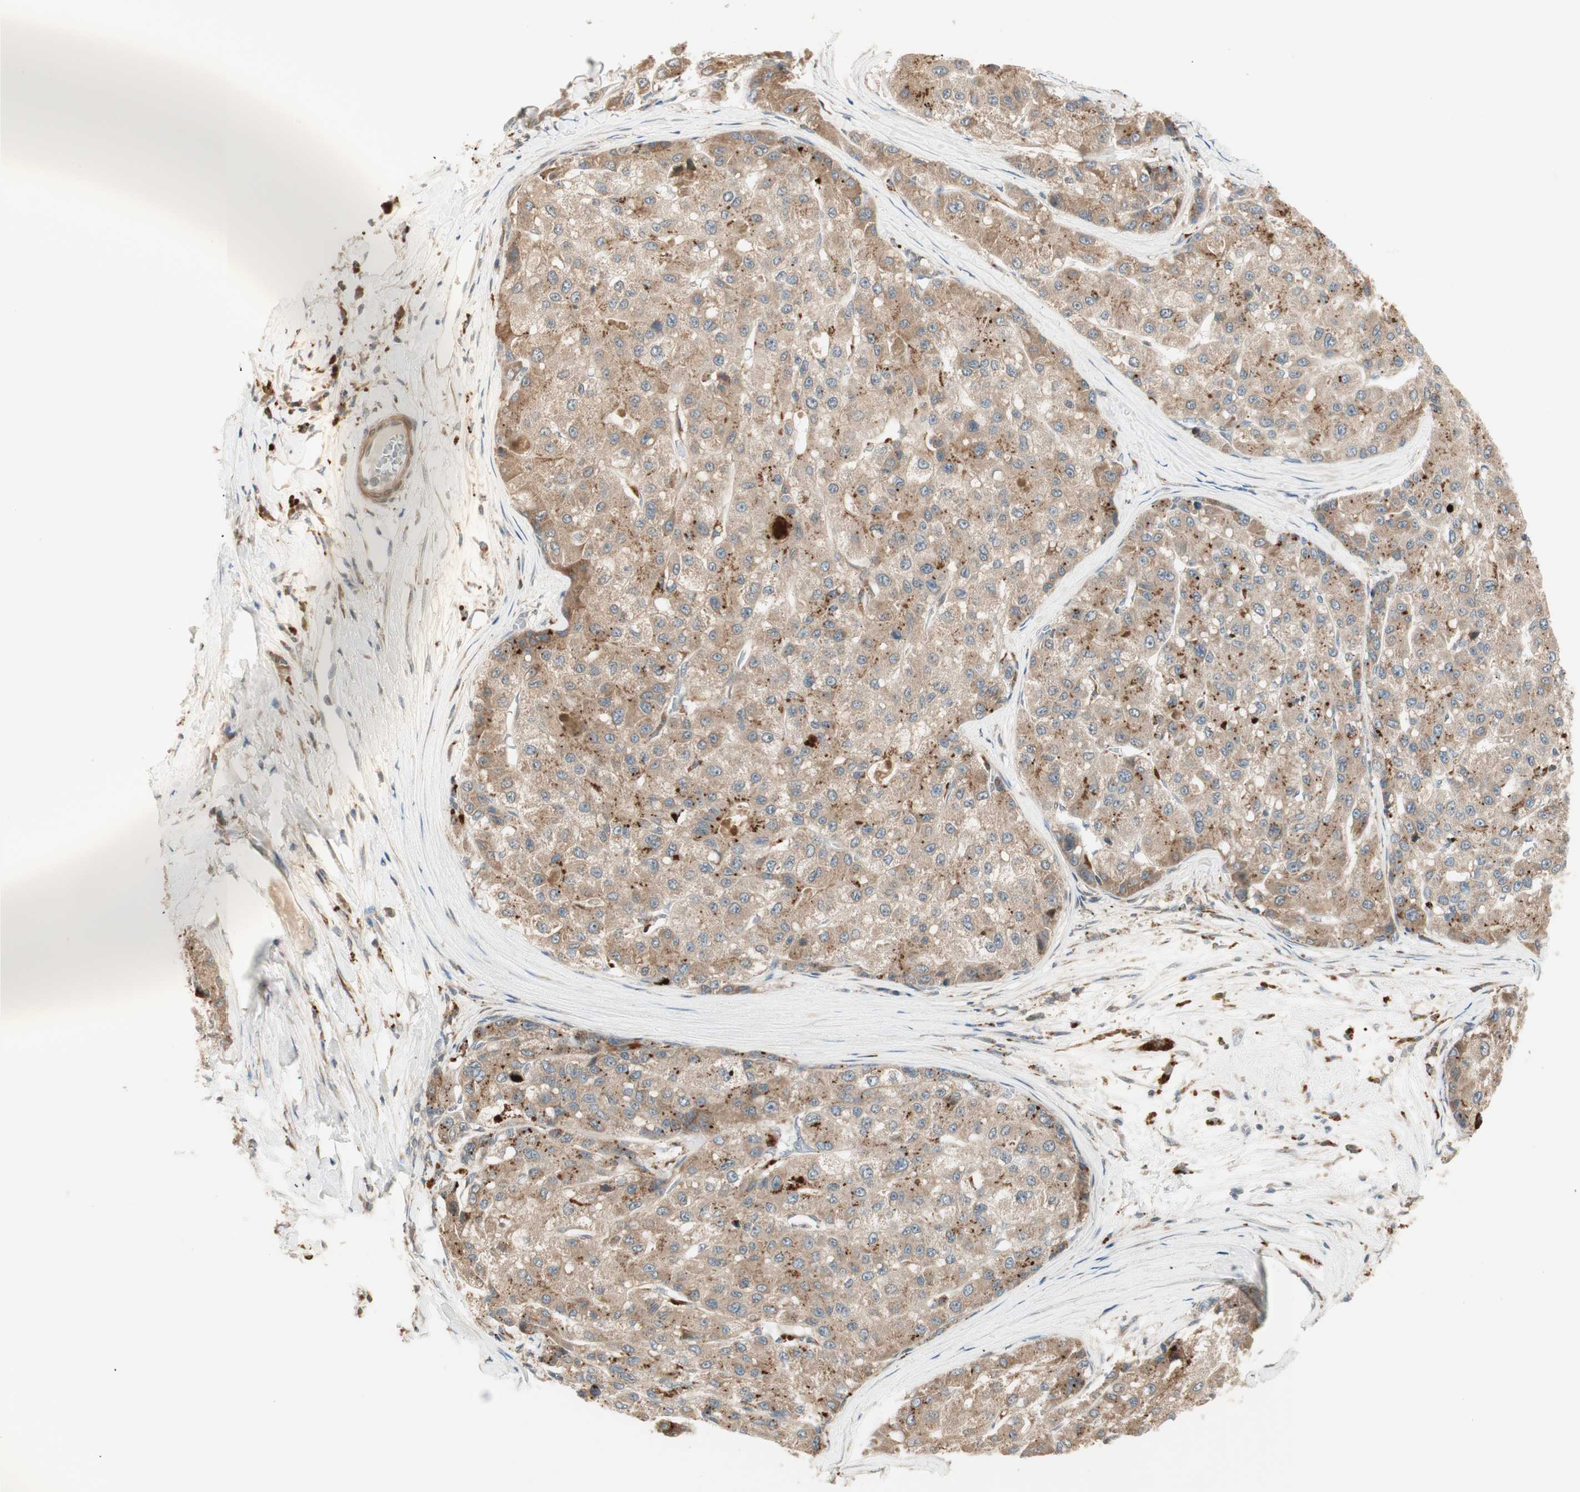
{"staining": {"intensity": "moderate", "quantity": ">75%", "location": "cytoplasmic/membranous"}, "tissue": "liver cancer", "cell_type": "Tumor cells", "image_type": "cancer", "snomed": [{"axis": "morphology", "description": "Carcinoma, Hepatocellular, NOS"}, {"axis": "topography", "description": "Liver"}], "caption": "An image of human liver hepatocellular carcinoma stained for a protein demonstrates moderate cytoplasmic/membranous brown staining in tumor cells.", "gene": "SFRP1", "patient": {"sex": "male", "age": 80}}